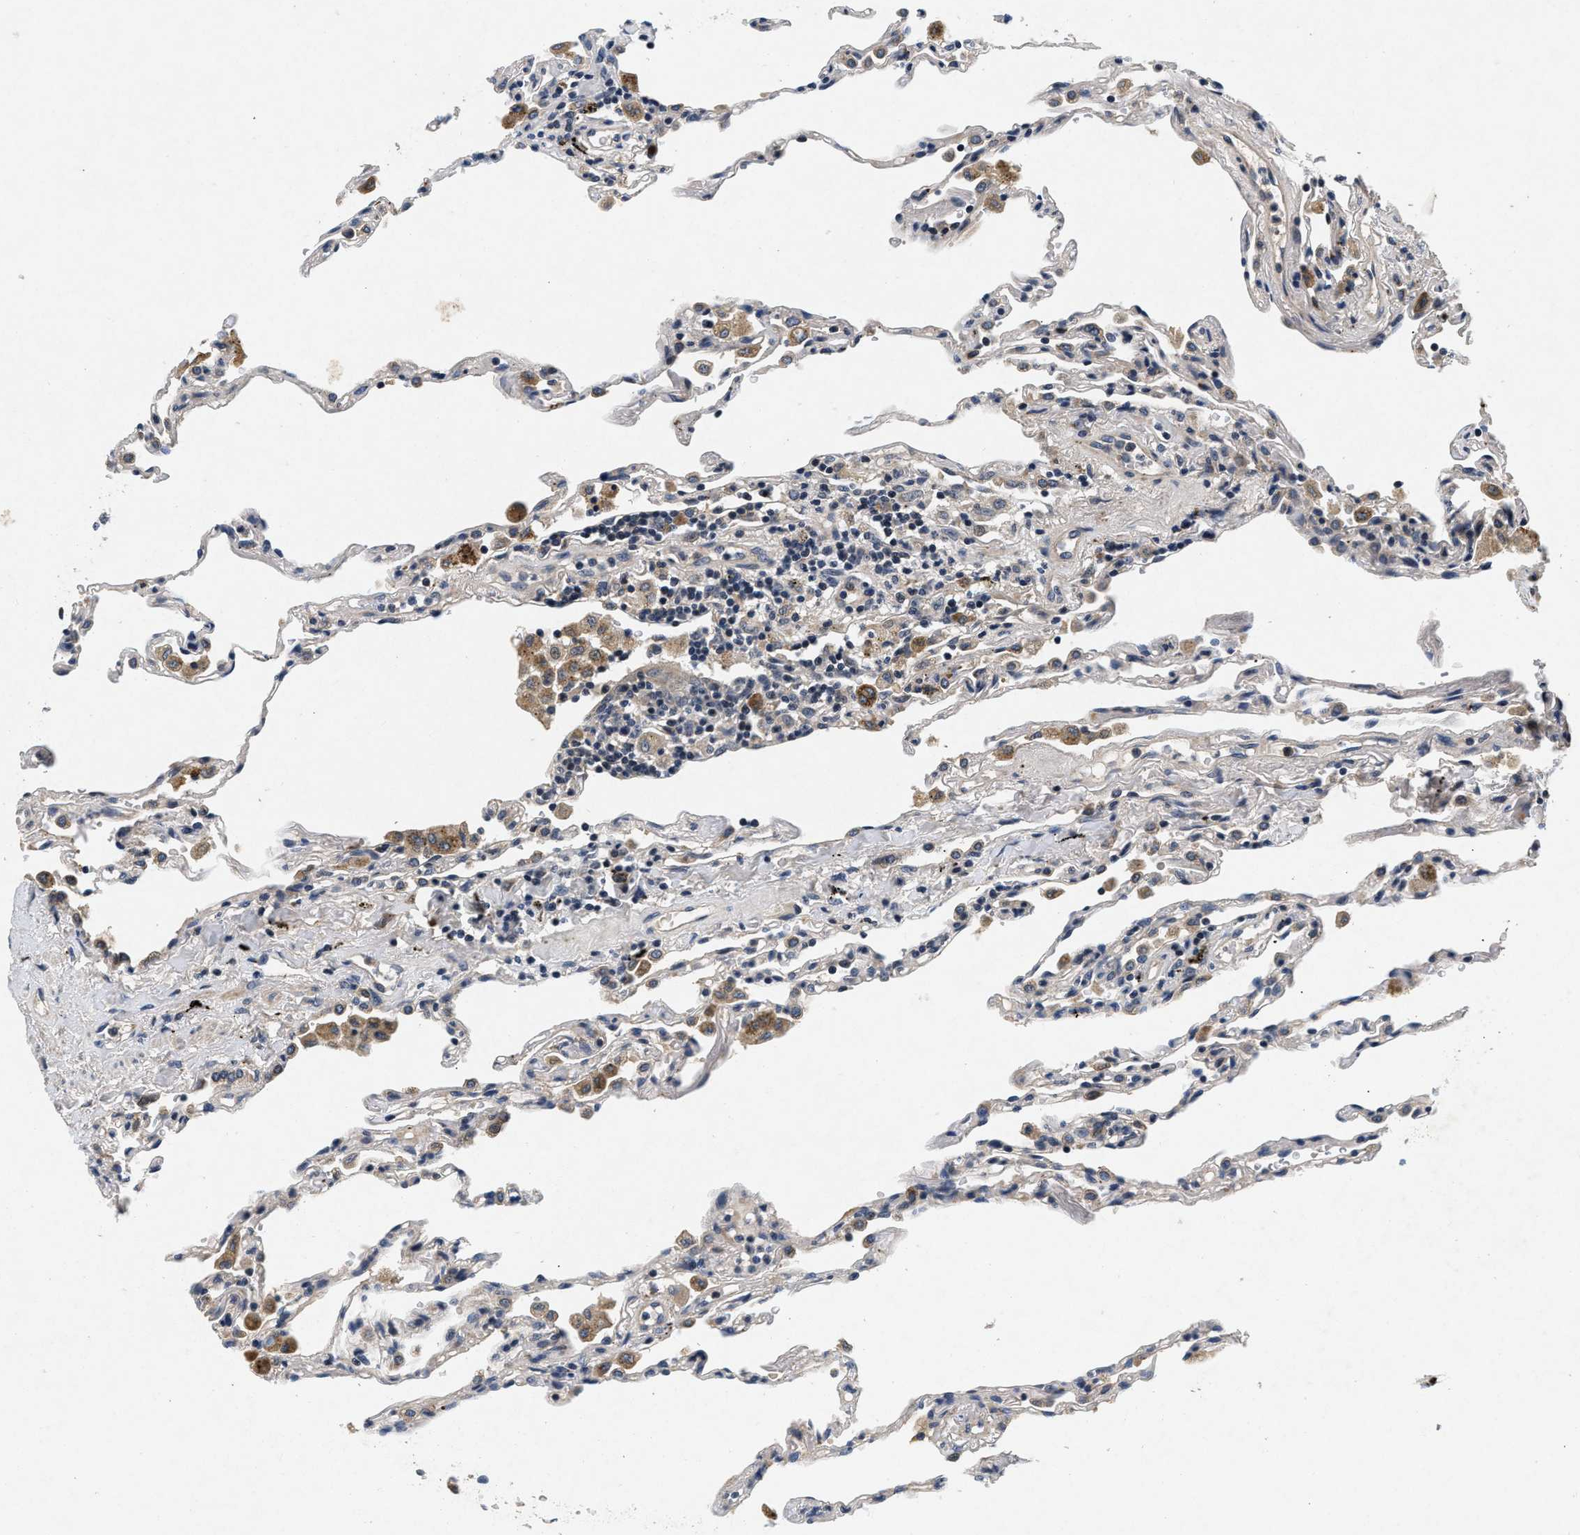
{"staining": {"intensity": "weak", "quantity": "<25%", "location": "cytoplasmic/membranous"}, "tissue": "lung", "cell_type": "Alveolar cells", "image_type": "normal", "snomed": [{"axis": "morphology", "description": "Normal tissue, NOS"}, {"axis": "topography", "description": "Lung"}], "caption": "The photomicrograph exhibits no significant staining in alveolar cells of lung. (Brightfield microscopy of DAB (3,3'-diaminobenzidine) immunohistochemistry (IHC) at high magnification).", "gene": "PDP1", "patient": {"sex": "male", "age": 59}}